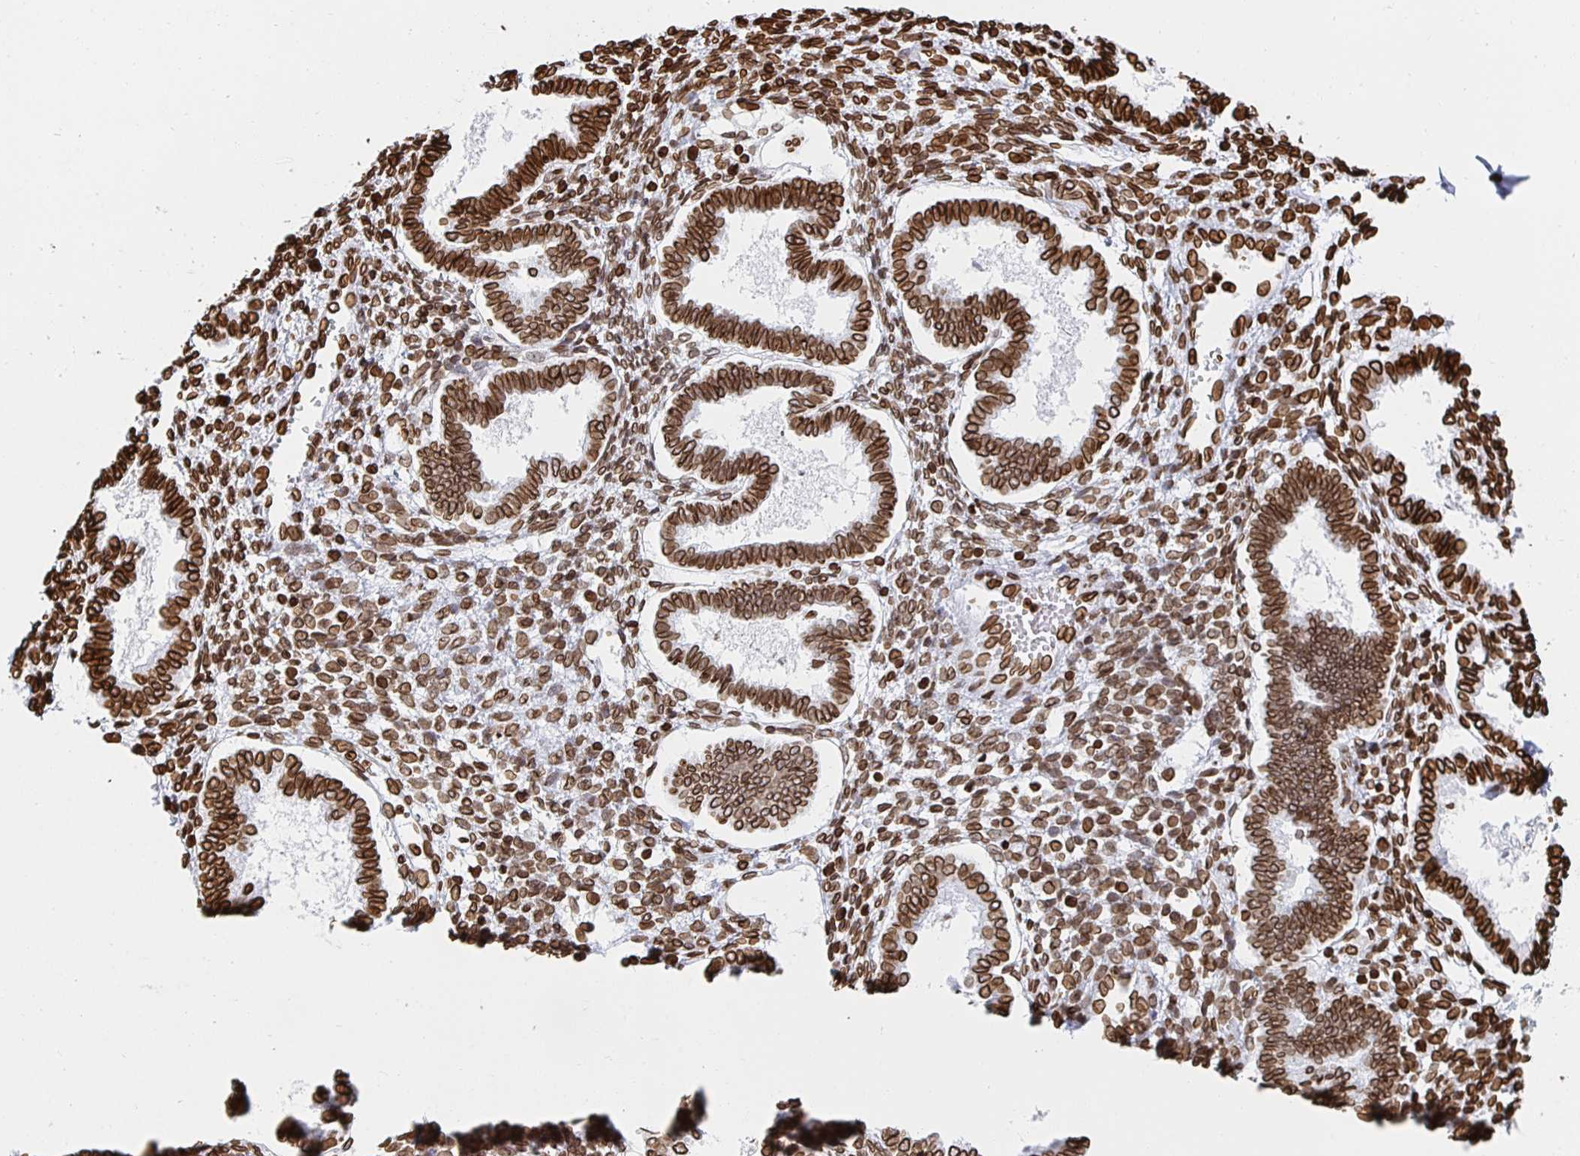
{"staining": {"intensity": "moderate", "quantity": ">75%", "location": "cytoplasmic/membranous,nuclear"}, "tissue": "endometrium", "cell_type": "Cells in endometrial stroma", "image_type": "normal", "snomed": [{"axis": "morphology", "description": "Normal tissue, NOS"}, {"axis": "topography", "description": "Endometrium"}], "caption": "High-power microscopy captured an IHC histopathology image of normal endometrium, revealing moderate cytoplasmic/membranous,nuclear expression in approximately >75% of cells in endometrial stroma.", "gene": "LMNB1", "patient": {"sex": "female", "age": 24}}